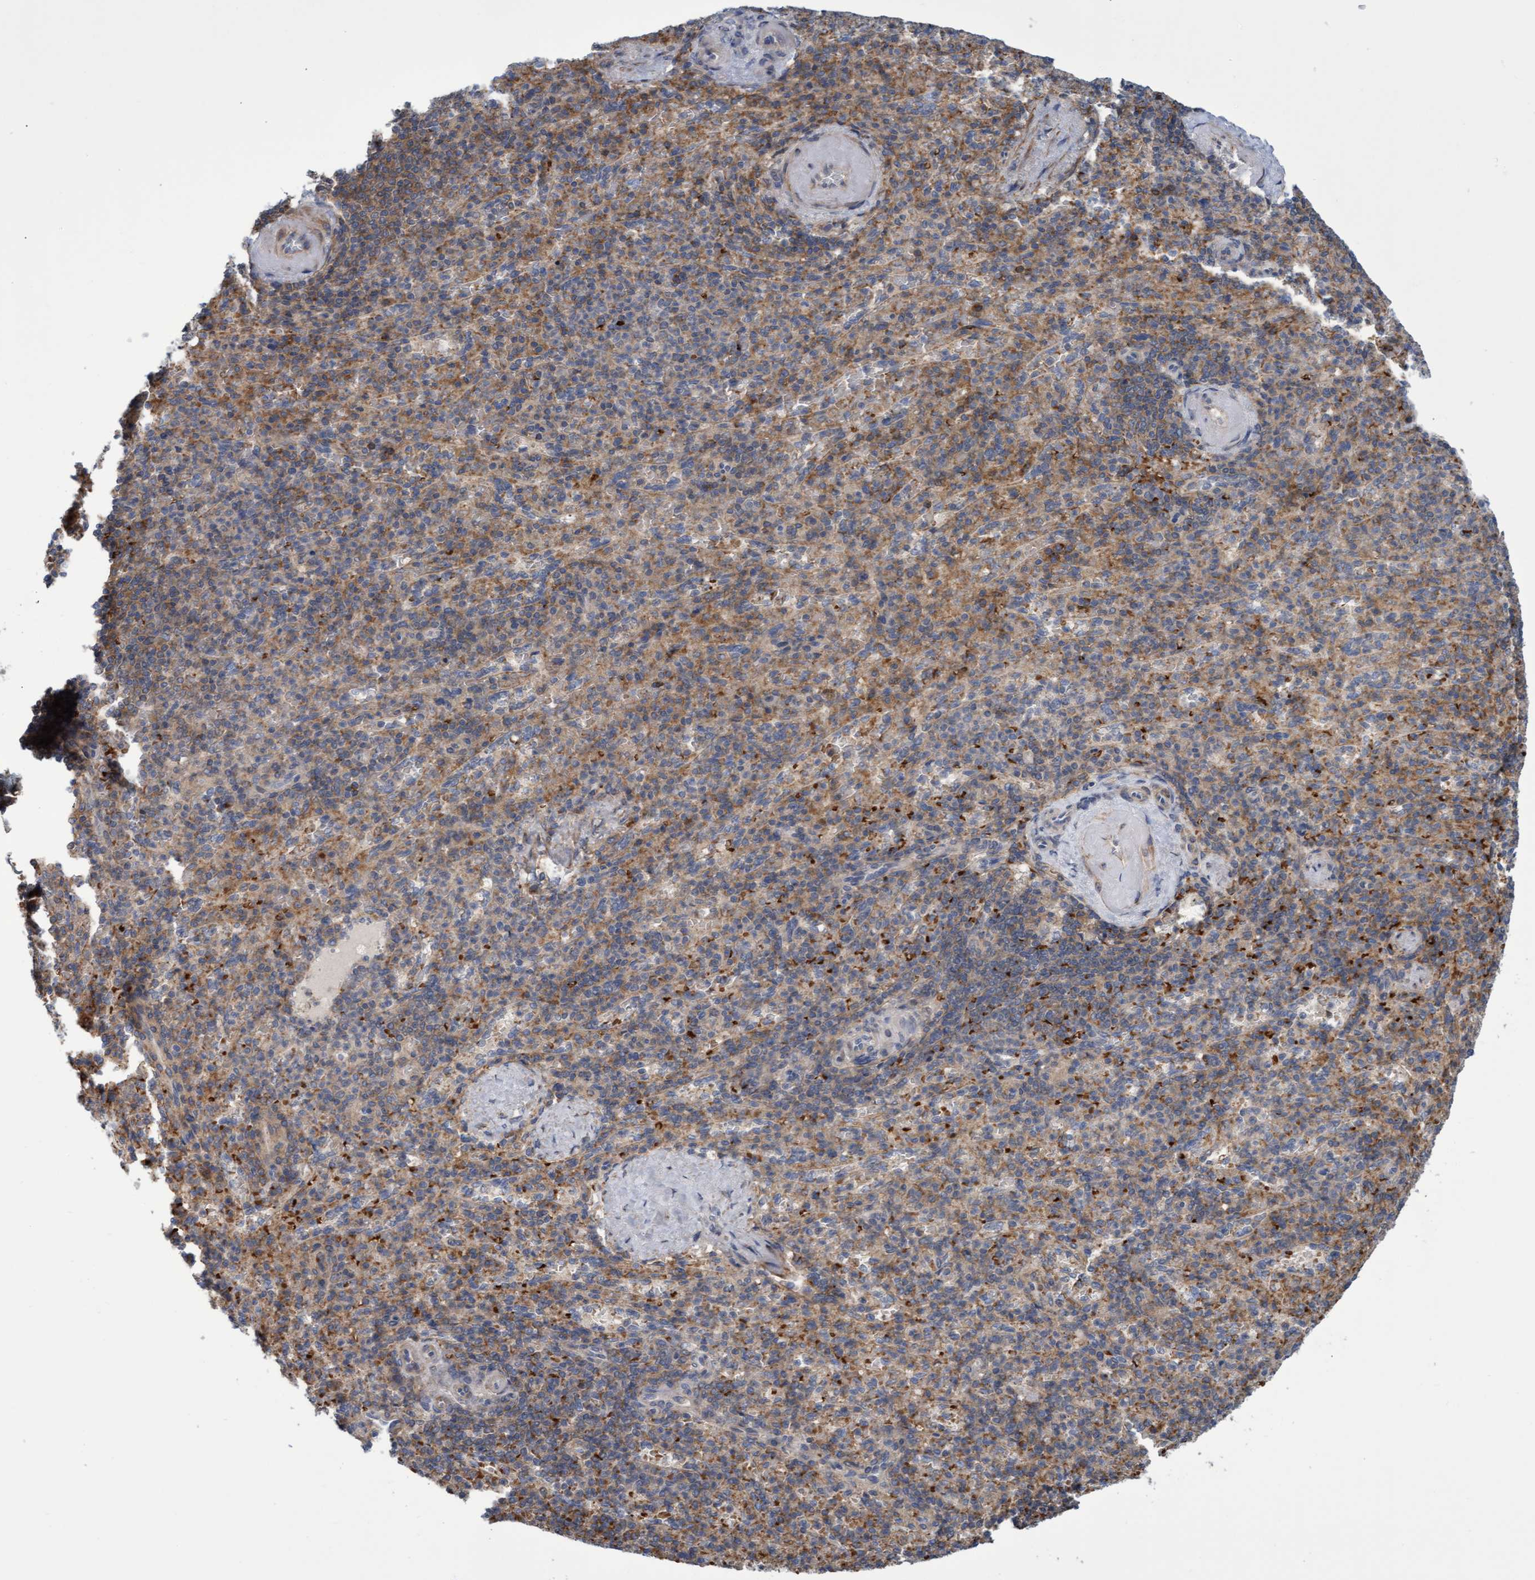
{"staining": {"intensity": "weak", "quantity": ">75%", "location": "cytoplasmic/membranous"}, "tissue": "spleen", "cell_type": "Cells in red pulp", "image_type": "normal", "snomed": [{"axis": "morphology", "description": "Normal tissue, NOS"}, {"axis": "topography", "description": "Spleen"}], "caption": "A high-resolution histopathology image shows immunohistochemistry (IHC) staining of benign spleen, which reveals weak cytoplasmic/membranous expression in about >75% of cells in red pulp. (DAB IHC, brown staining for protein, blue staining for nuclei).", "gene": "NAA15", "patient": {"sex": "female", "age": 74}}